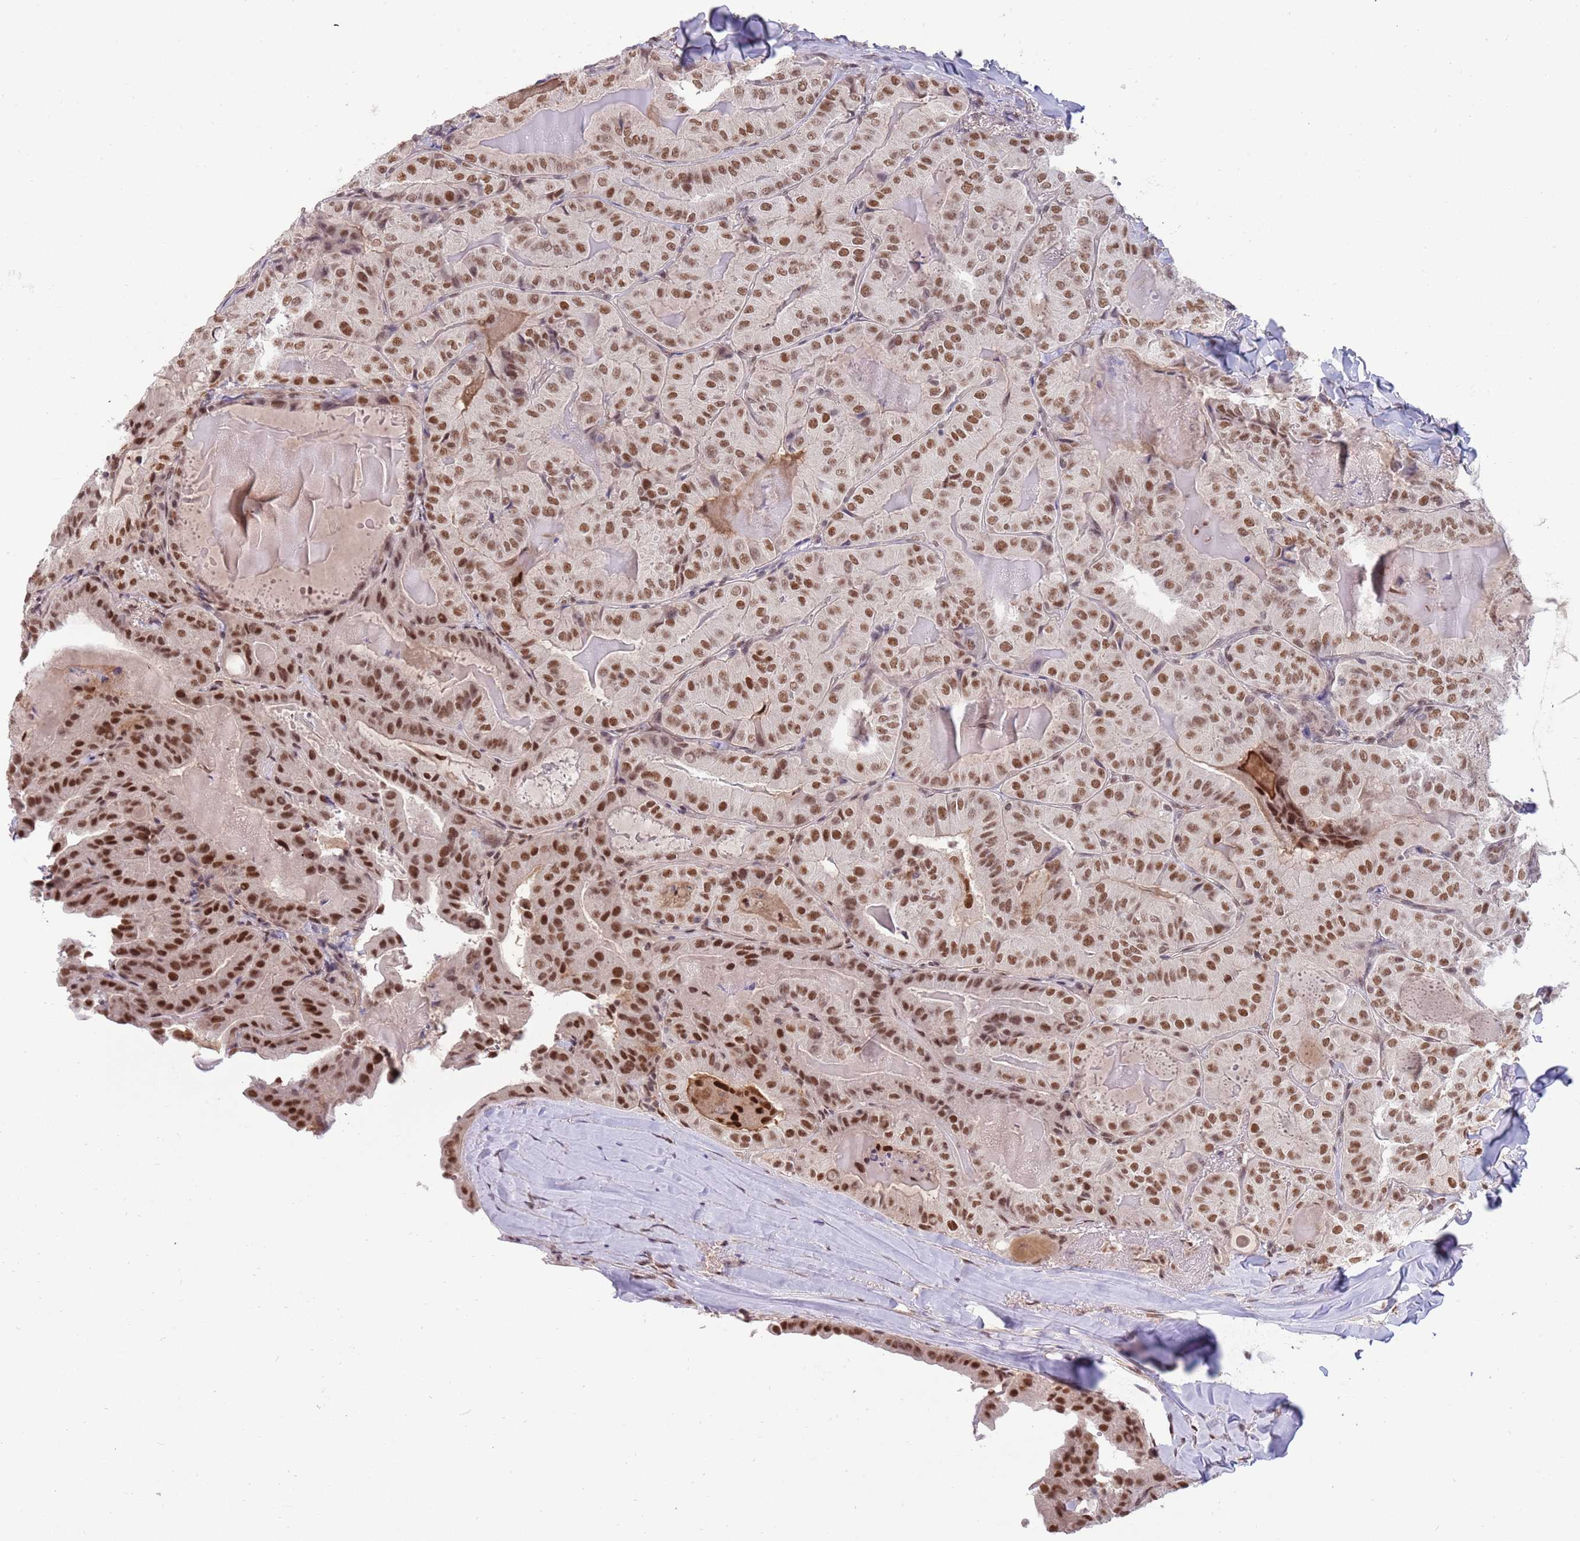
{"staining": {"intensity": "strong", "quantity": ">75%", "location": "nuclear"}, "tissue": "thyroid cancer", "cell_type": "Tumor cells", "image_type": "cancer", "snomed": [{"axis": "morphology", "description": "Papillary adenocarcinoma, NOS"}, {"axis": "topography", "description": "Thyroid gland"}], "caption": "Human thyroid papillary adenocarcinoma stained for a protein (brown) demonstrates strong nuclear positive expression in approximately >75% of tumor cells.", "gene": "ZBTB7A", "patient": {"sex": "female", "age": 68}}